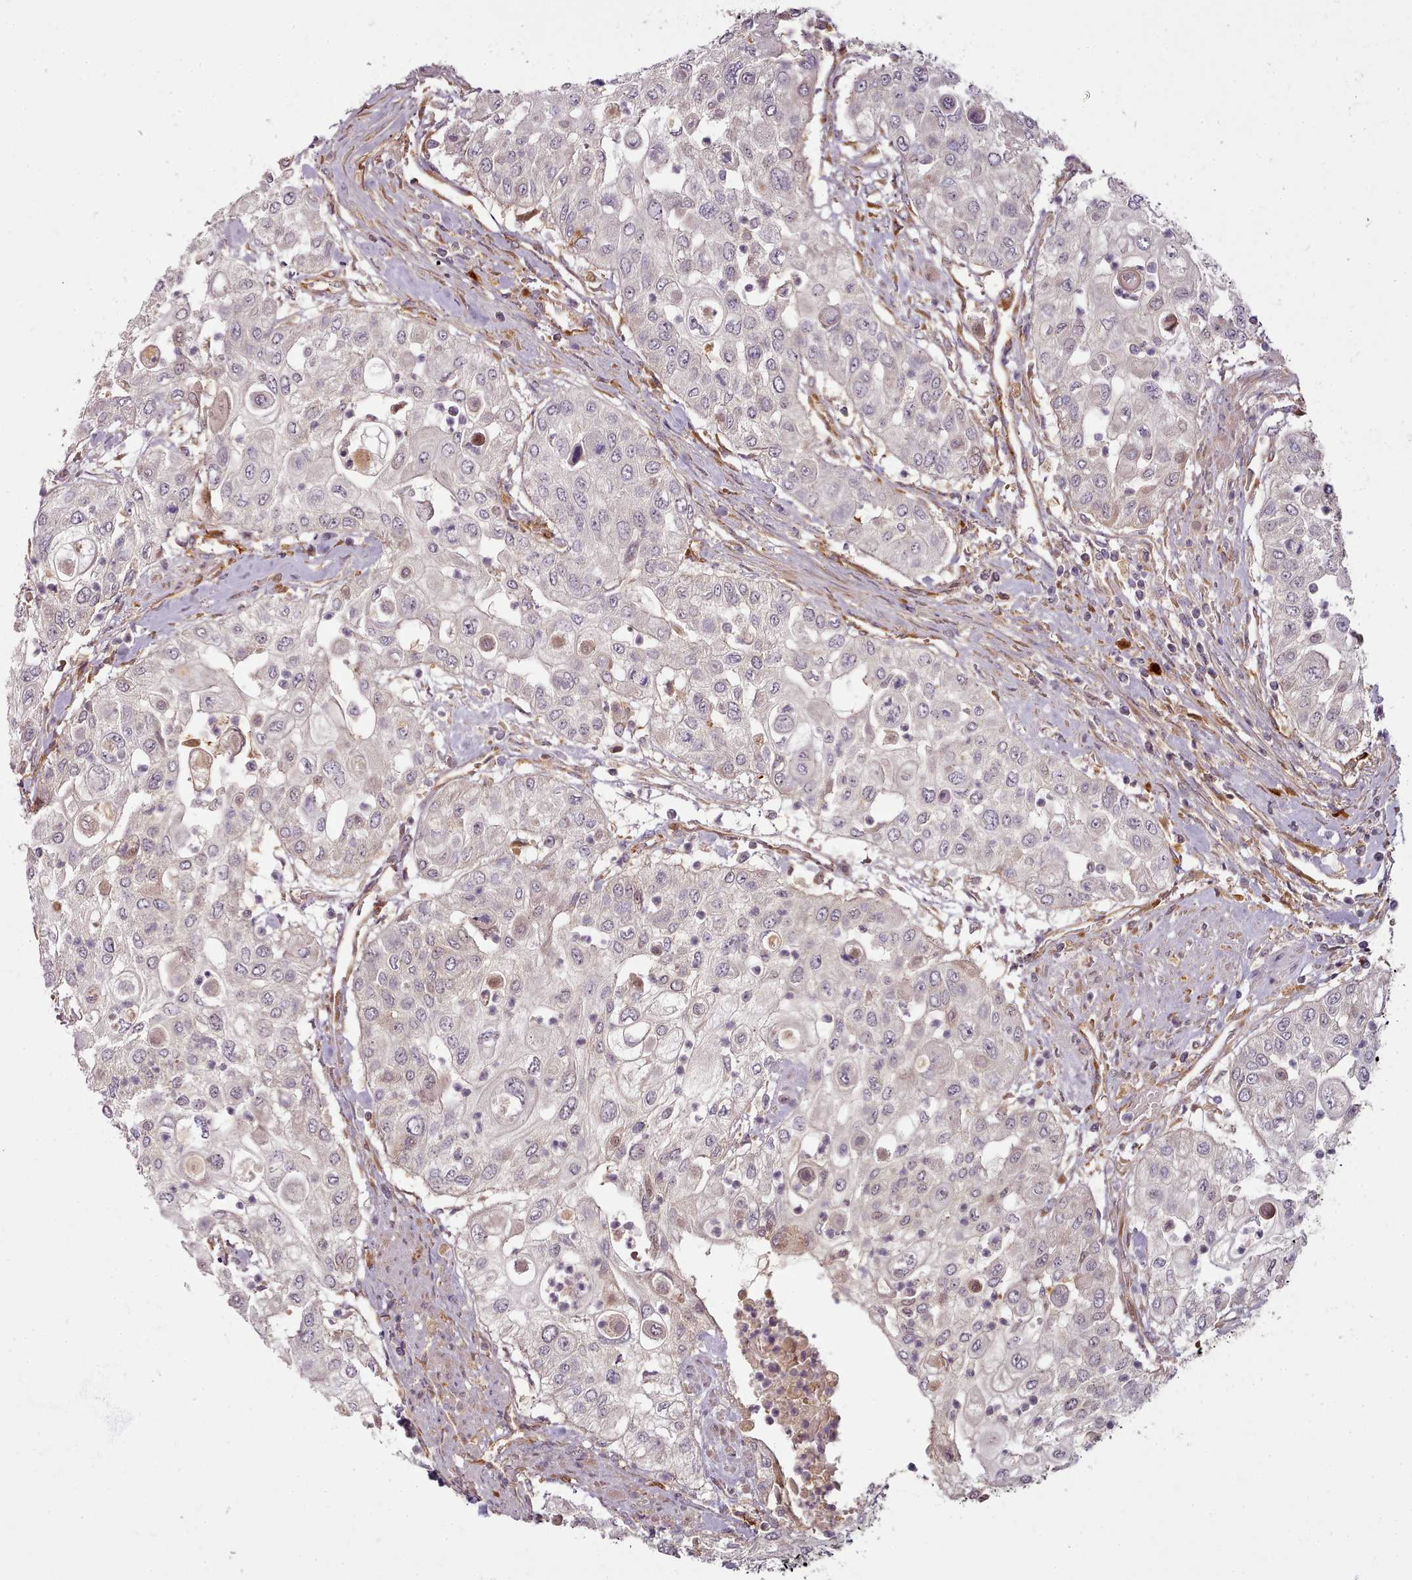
{"staining": {"intensity": "negative", "quantity": "none", "location": "none"}, "tissue": "urothelial cancer", "cell_type": "Tumor cells", "image_type": "cancer", "snomed": [{"axis": "morphology", "description": "Urothelial carcinoma, High grade"}, {"axis": "topography", "description": "Urinary bladder"}], "caption": "Human high-grade urothelial carcinoma stained for a protein using immunohistochemistry (IHC) reveals no positivity in tumor cells.", "gene": "C1QTNF5", "patient": {"sex": "female", "age": 79}}